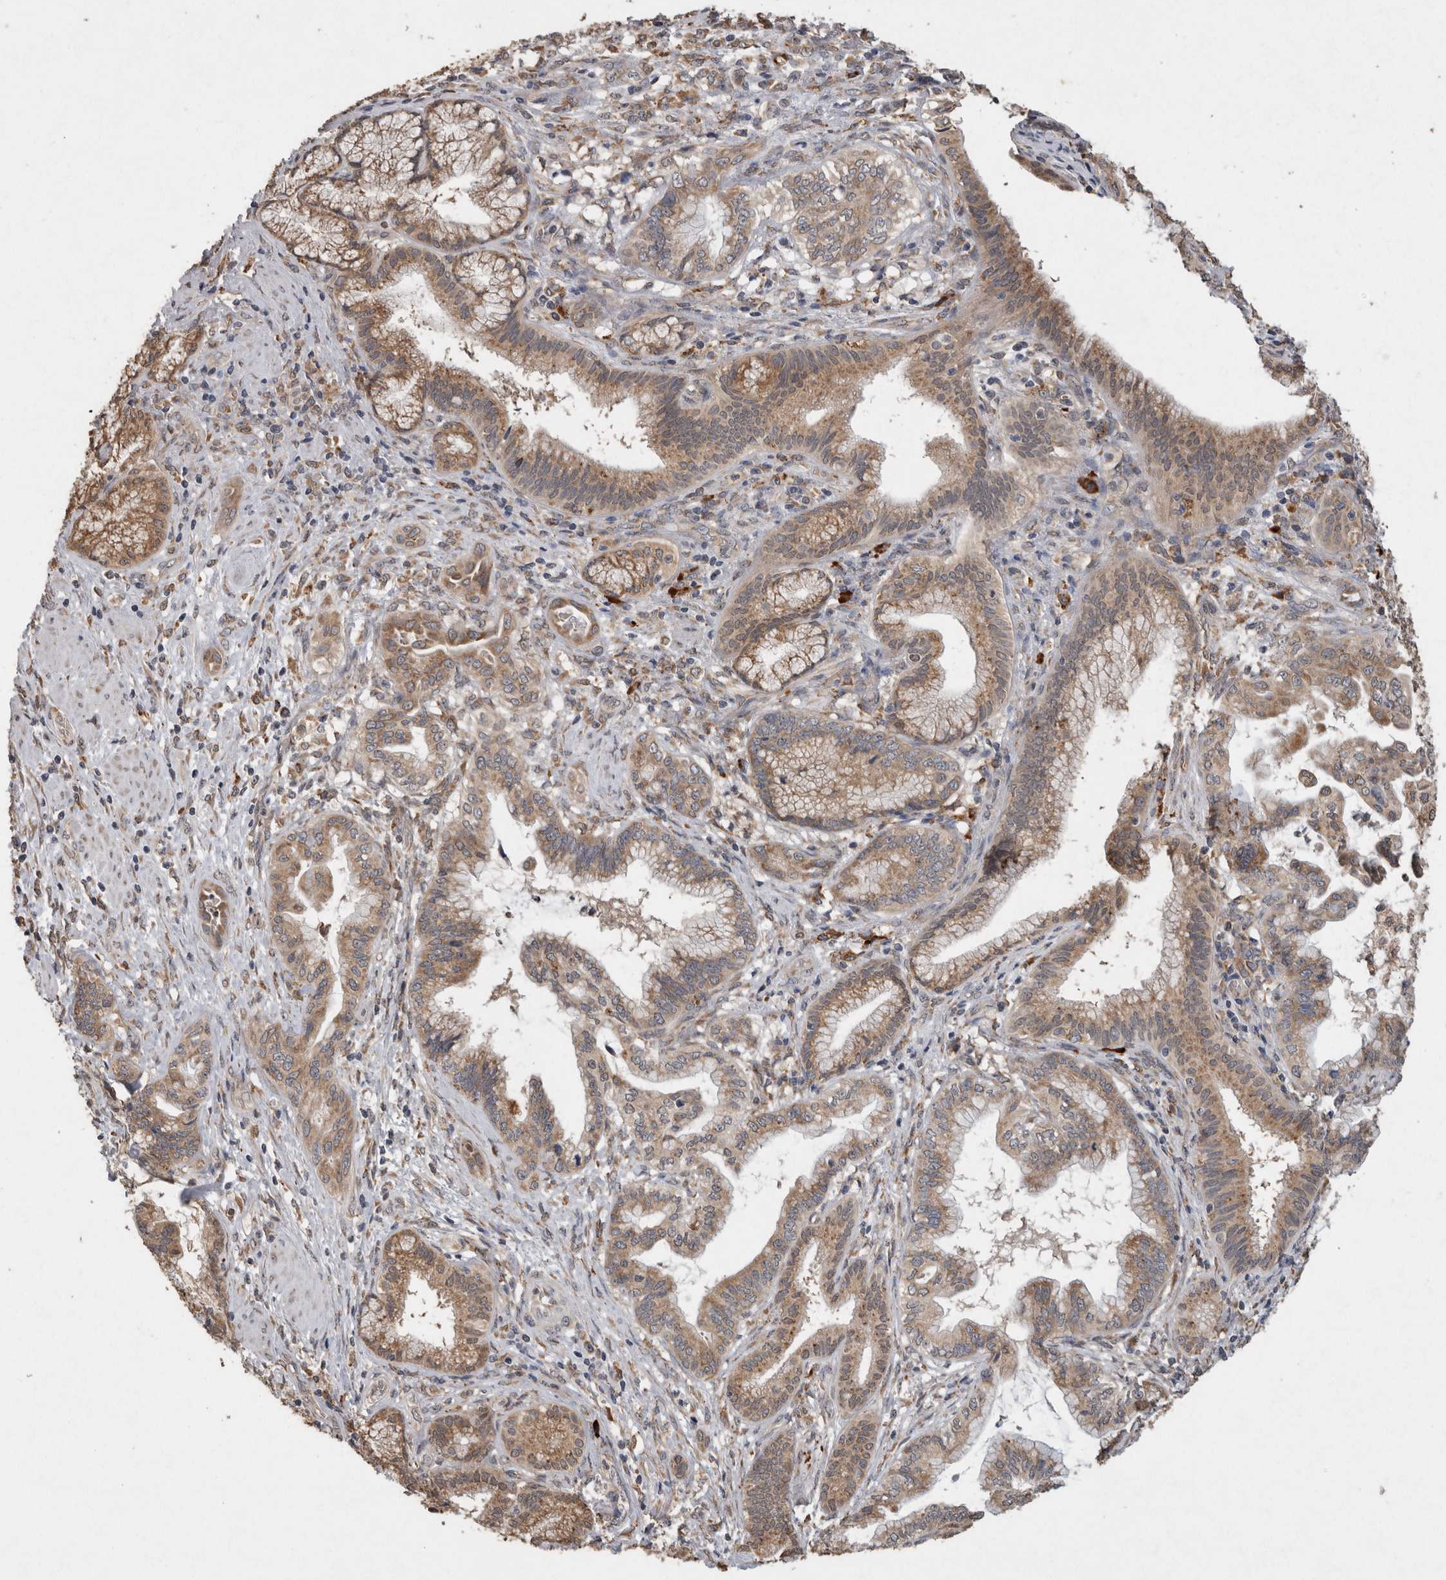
{"staining": {"intensity": "moderate", "quantity": ">75%", "location": "cytoplasmic/membranous"}, "tissue": "pancreatic cancer", "cell_type": "Tumor cells", "image_type": "cancer", "snomed": [{"axis": "morphology", "description": "Adenocarcinoma, NOS"}, {"axis": "topography", "description": "Pancreas"}], "caption": "Protein analysis of adenocarcinoma (pancreatic) tissue reveals moderate cytoplasmic/membranous staining in approximately >75% of tumor cells.", "gene": "ADGRL3", "patient": {"sex": "female", "age": 64}}